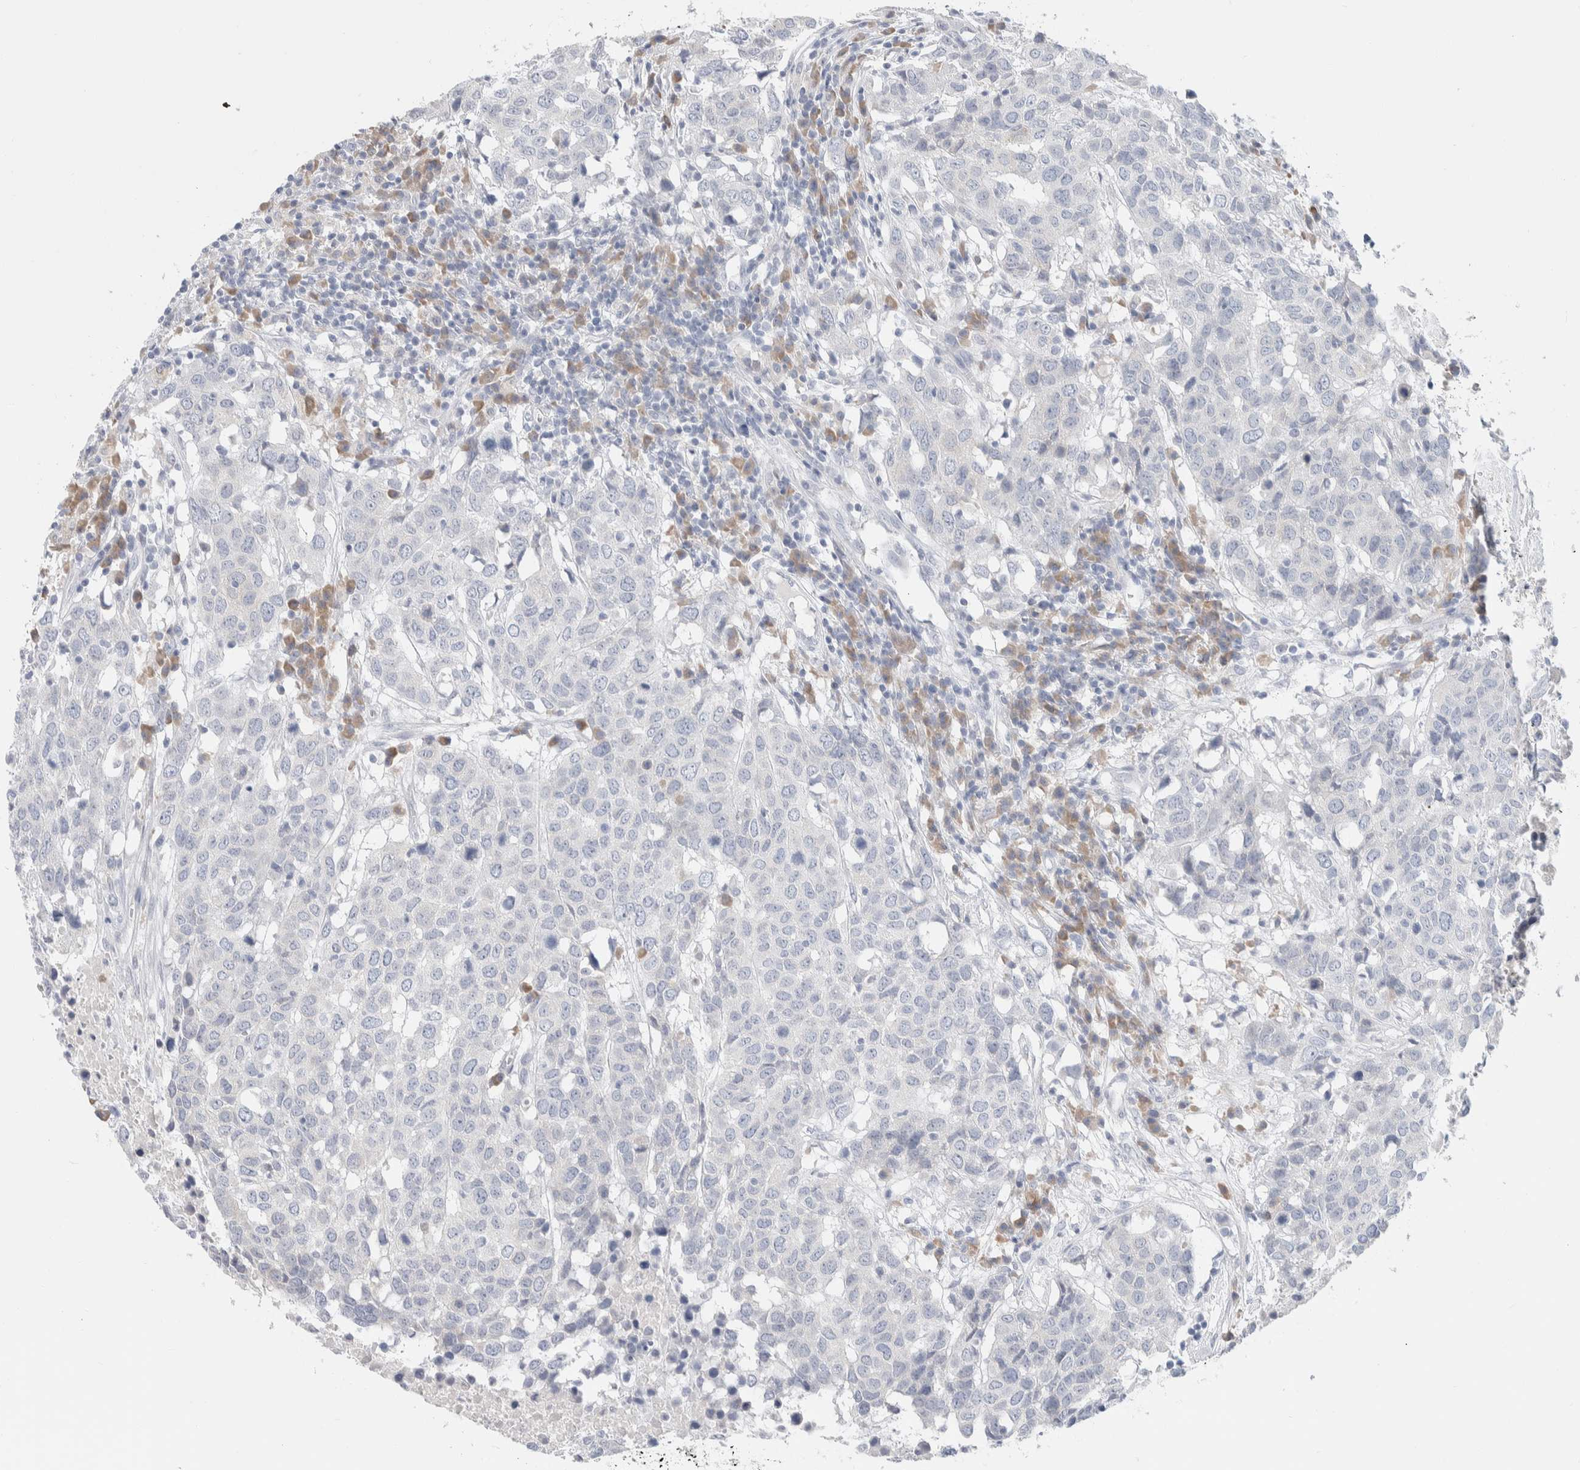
{"staining": {"intensity": "negative", "quantity": "none", "location": "none"}, "tissue": "head and neck cancer", "cell_type": "Tumor cells", "image_type": "cancer", "snomed": [{"axis": "morphology", "description": "Squamous cell carcinoma, NOS"}, {"axis": "topography", "description": "Head-Neck"}], "caption": "Photomicrograph shows no significant protein staining in tumor cells of squamous cell carcinoma (head and neck).", "gene": "RUSF1", "patient": {"sex": "male", "age": 66}}